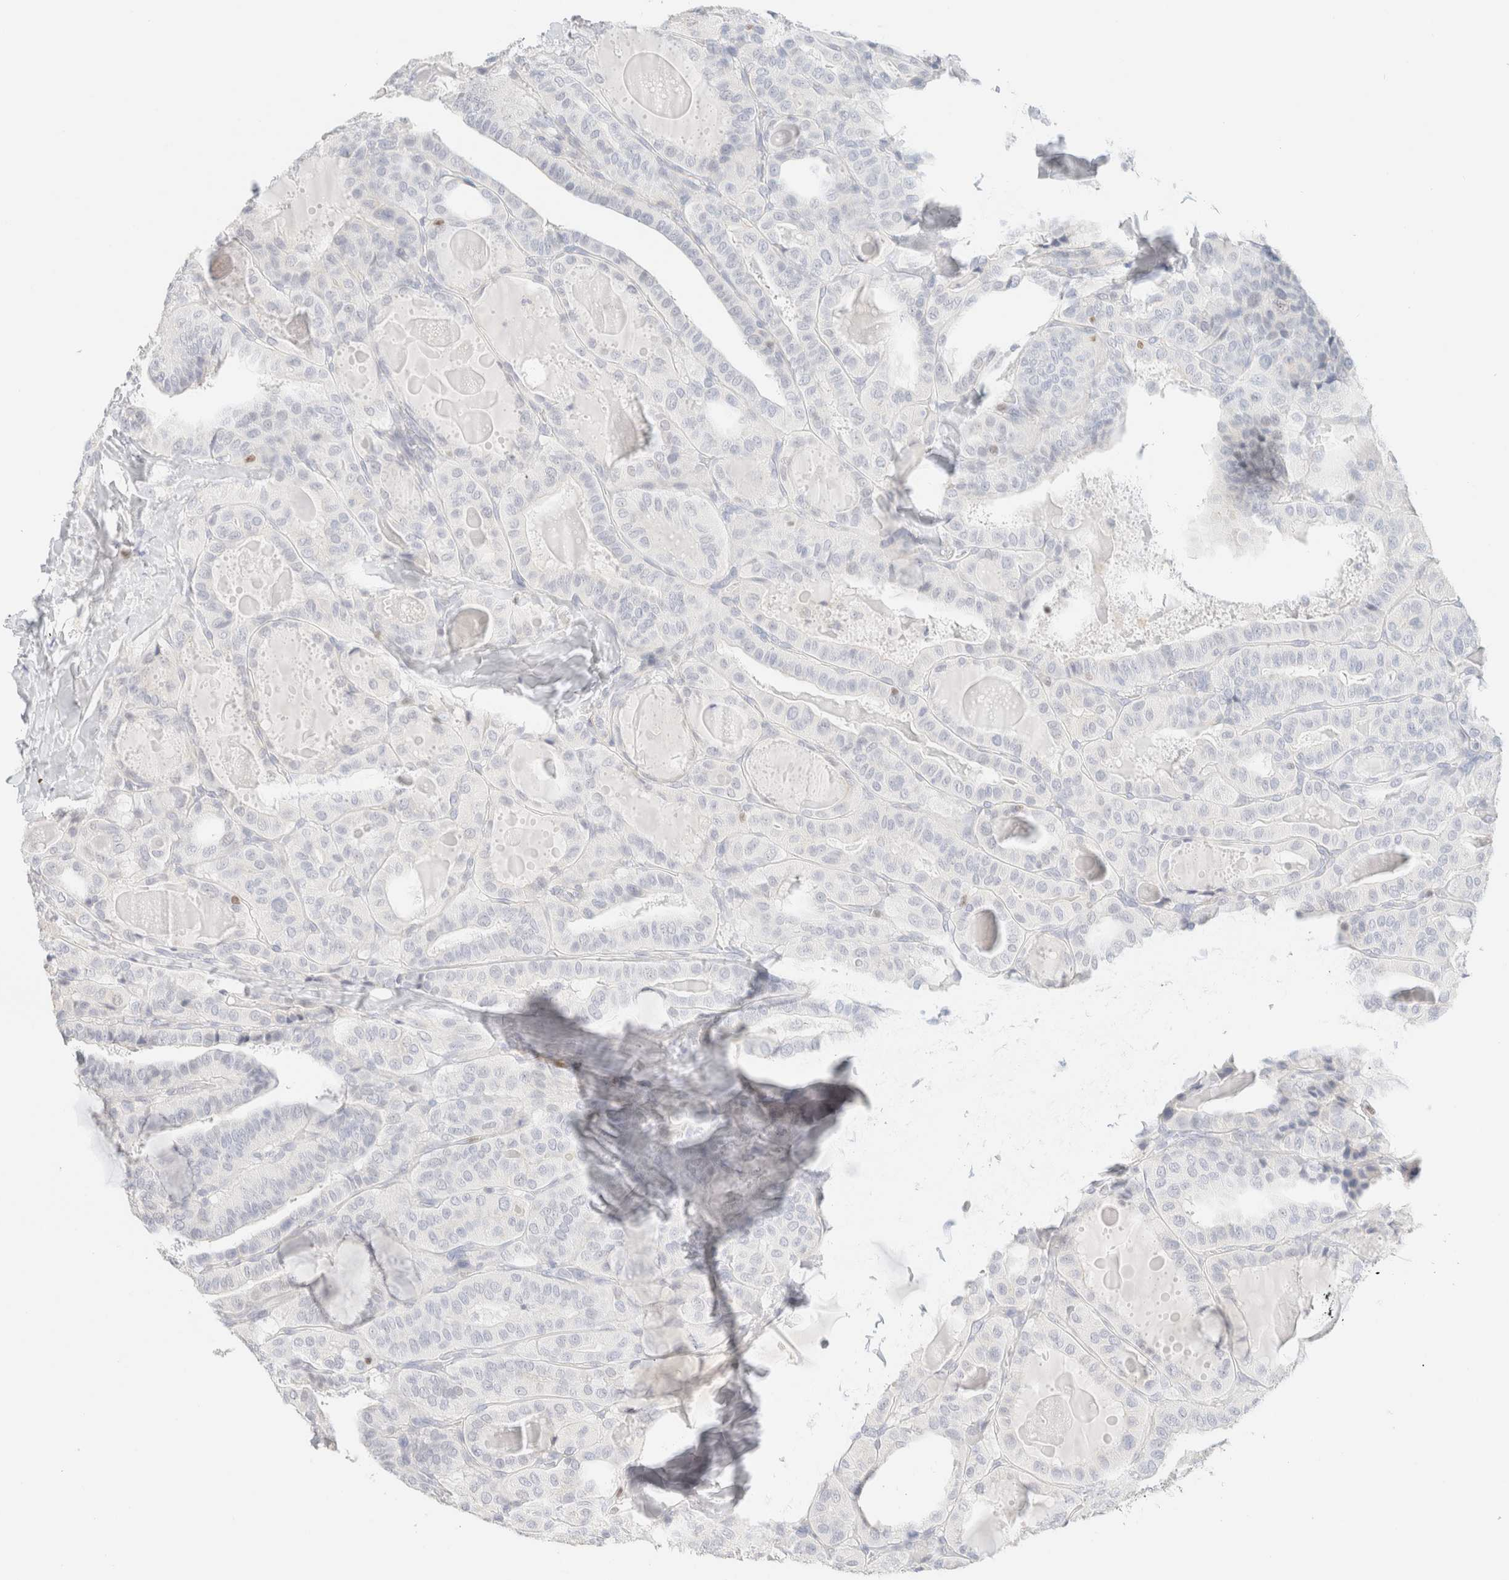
{"staining": {"intensity": "negative", "quantity": "none", "location": "none"}, "tissue": "thyroid cancer", "cell_type": "Tumor cells", "image_type": "cancer", "snomed": [{"axis": "morphology", "description": "Papillary adenocarcinoma, NOS"}, {"axis": "topography", "description": "Thyroid gland"}], "caption": "High power microscopy image of an immunohistochemistry (IHC) micrograph of thyroid cancer (papillary adenocarcinoma), revealing no significant positivity in tumor cells.", "gene": "IKZF3", "patient": {"sex": "male", "age": 77}}